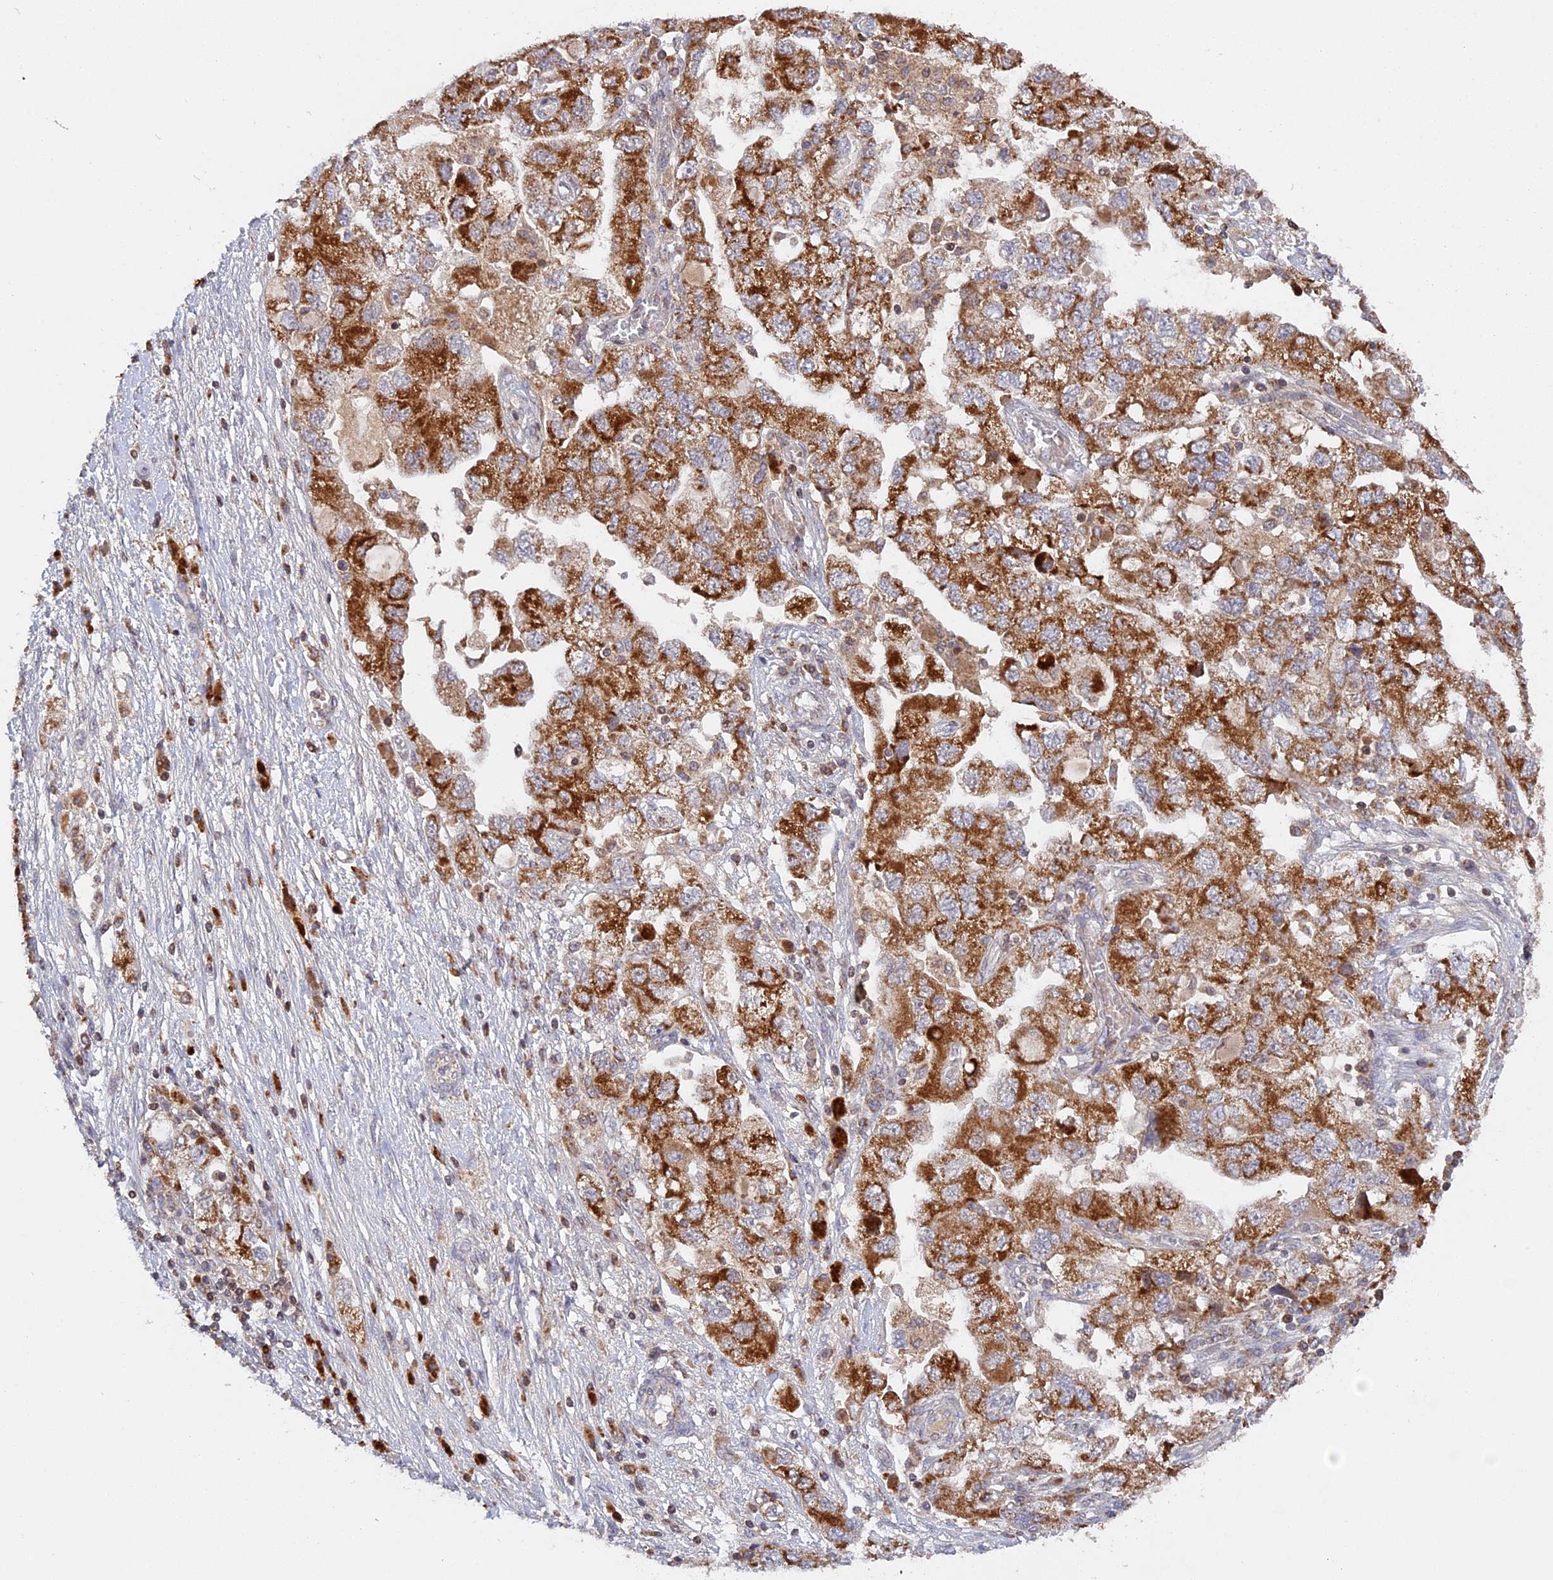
{"staining": {"intensity": "moderate", "quantity": ">75%", "location": "cytoplasmic/membranous"}, "tissue": "ovarian cancer", "cell_type": "Tumor cells", "image_type": "cancer", "snomed": [{"axis": "morphology", "description": "Carcinoma, NOS"}, {"axis": "morphology", "description": "Cystadenocarcinoma, serous, NOS"}, {"axis": "topography", "description": "Ovary"}], "caption": "IHC of human serous cystadenocarcinoma (ovarian) exhibits medium levels of moderate cytoplasmic/membranous positivity in approximately >75% of tumor cells.", "gene": "MPV17L", "patient": {"sex": "female", "age": 69}}